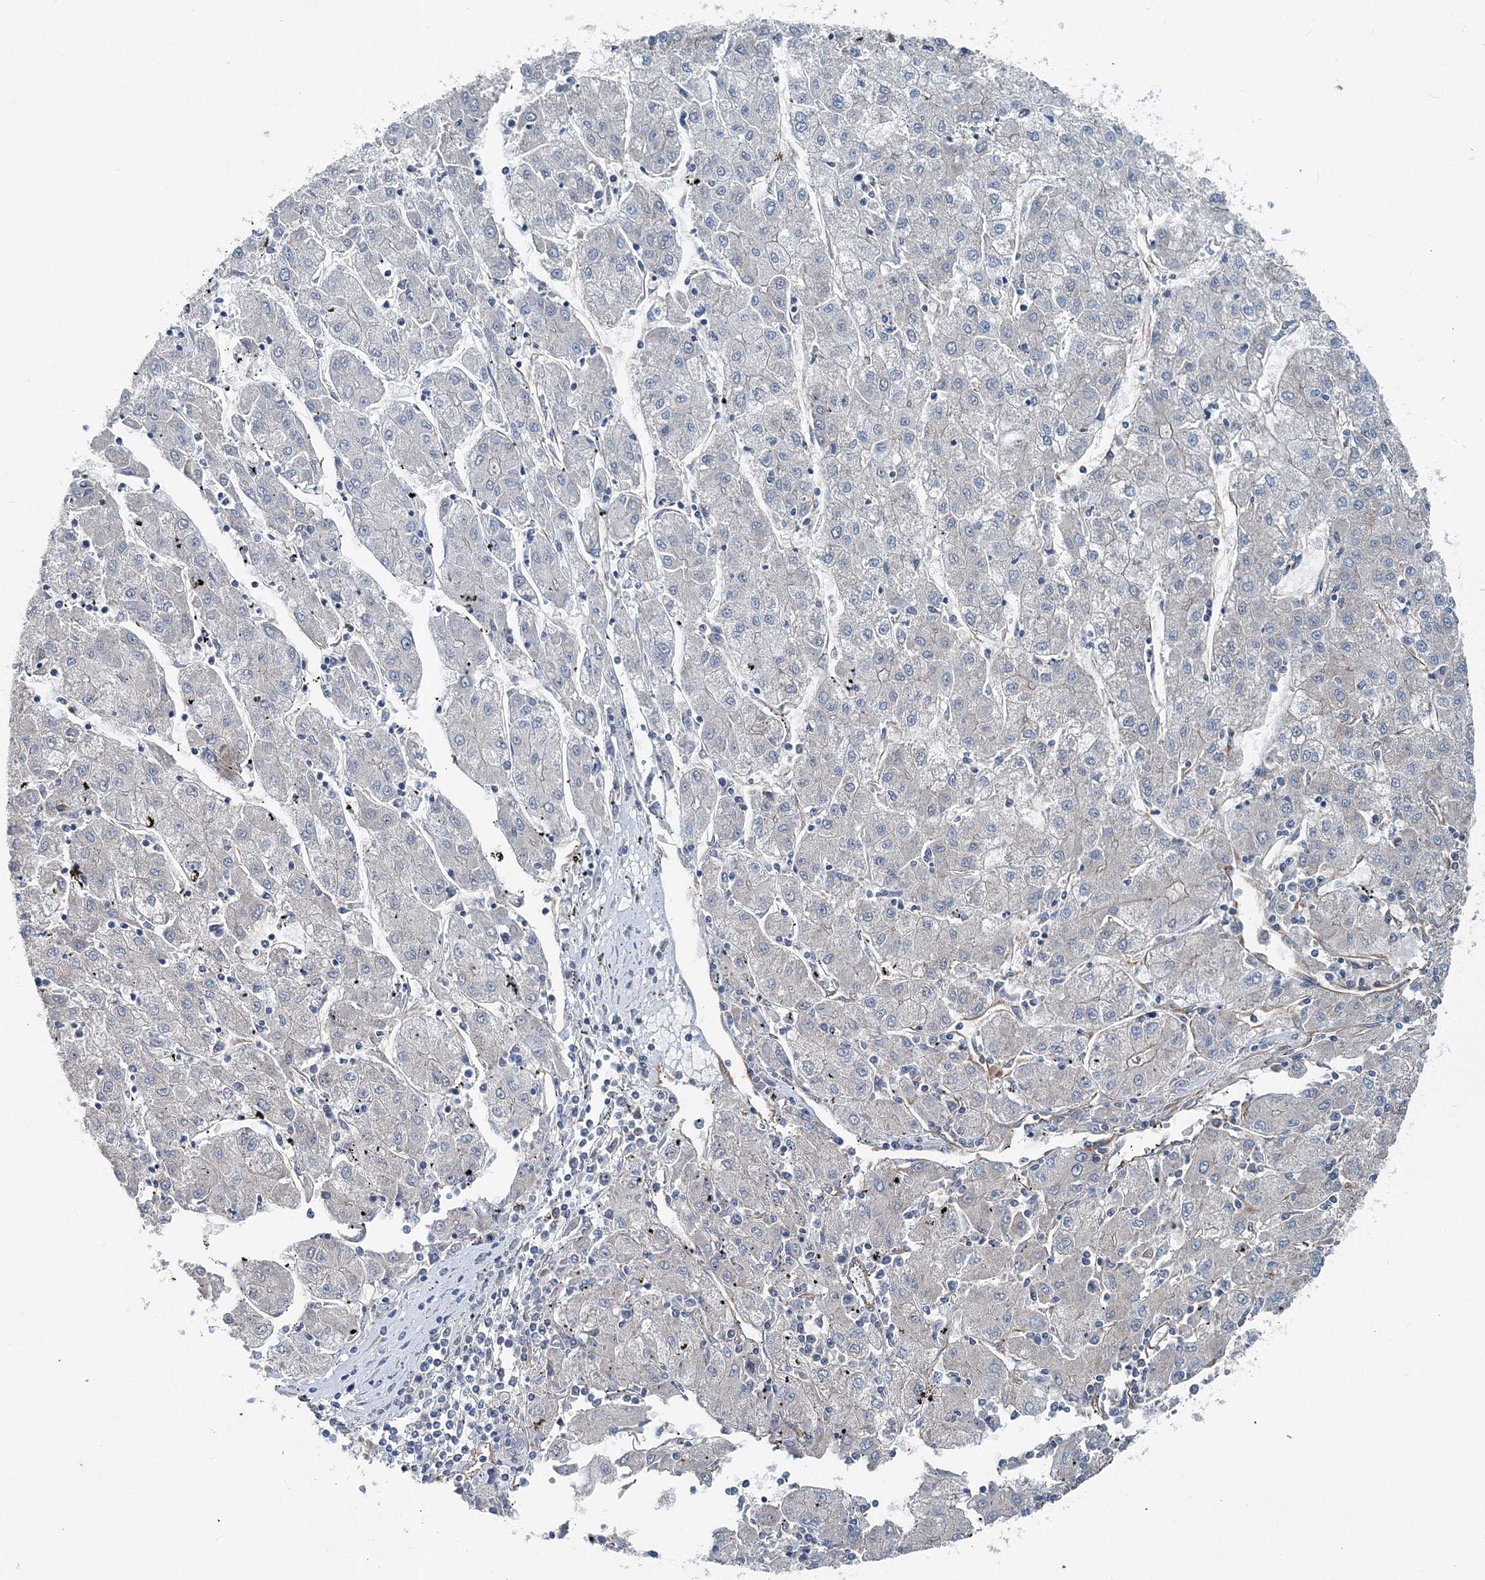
{"staining": {"intensity": "weak", "quantity": "<25%", "location": "cytoplasmic/membranous"}, "tissue": "liver cancer", "cell_type": "Tumor cells", "image_type": "cancer", "snomed": [{"axis": "morphology", "description": "Carcinoma, Hepatocellular, NOS"}, {"axis": "topography", "description": "Liver"}], "caption": "The micrograph shows no staining of tumor cells in hepatocellular carcinoma (liver). The staining was performed using DAB (3,3'-diaminobenzidine) to visualize the protein expression in brown, while the nuclei were stained in blue with hematoxylin (Magnification: 20x).", "gene": "MPHOSPH9", "patient": {"sex": "male", "age": 72}}